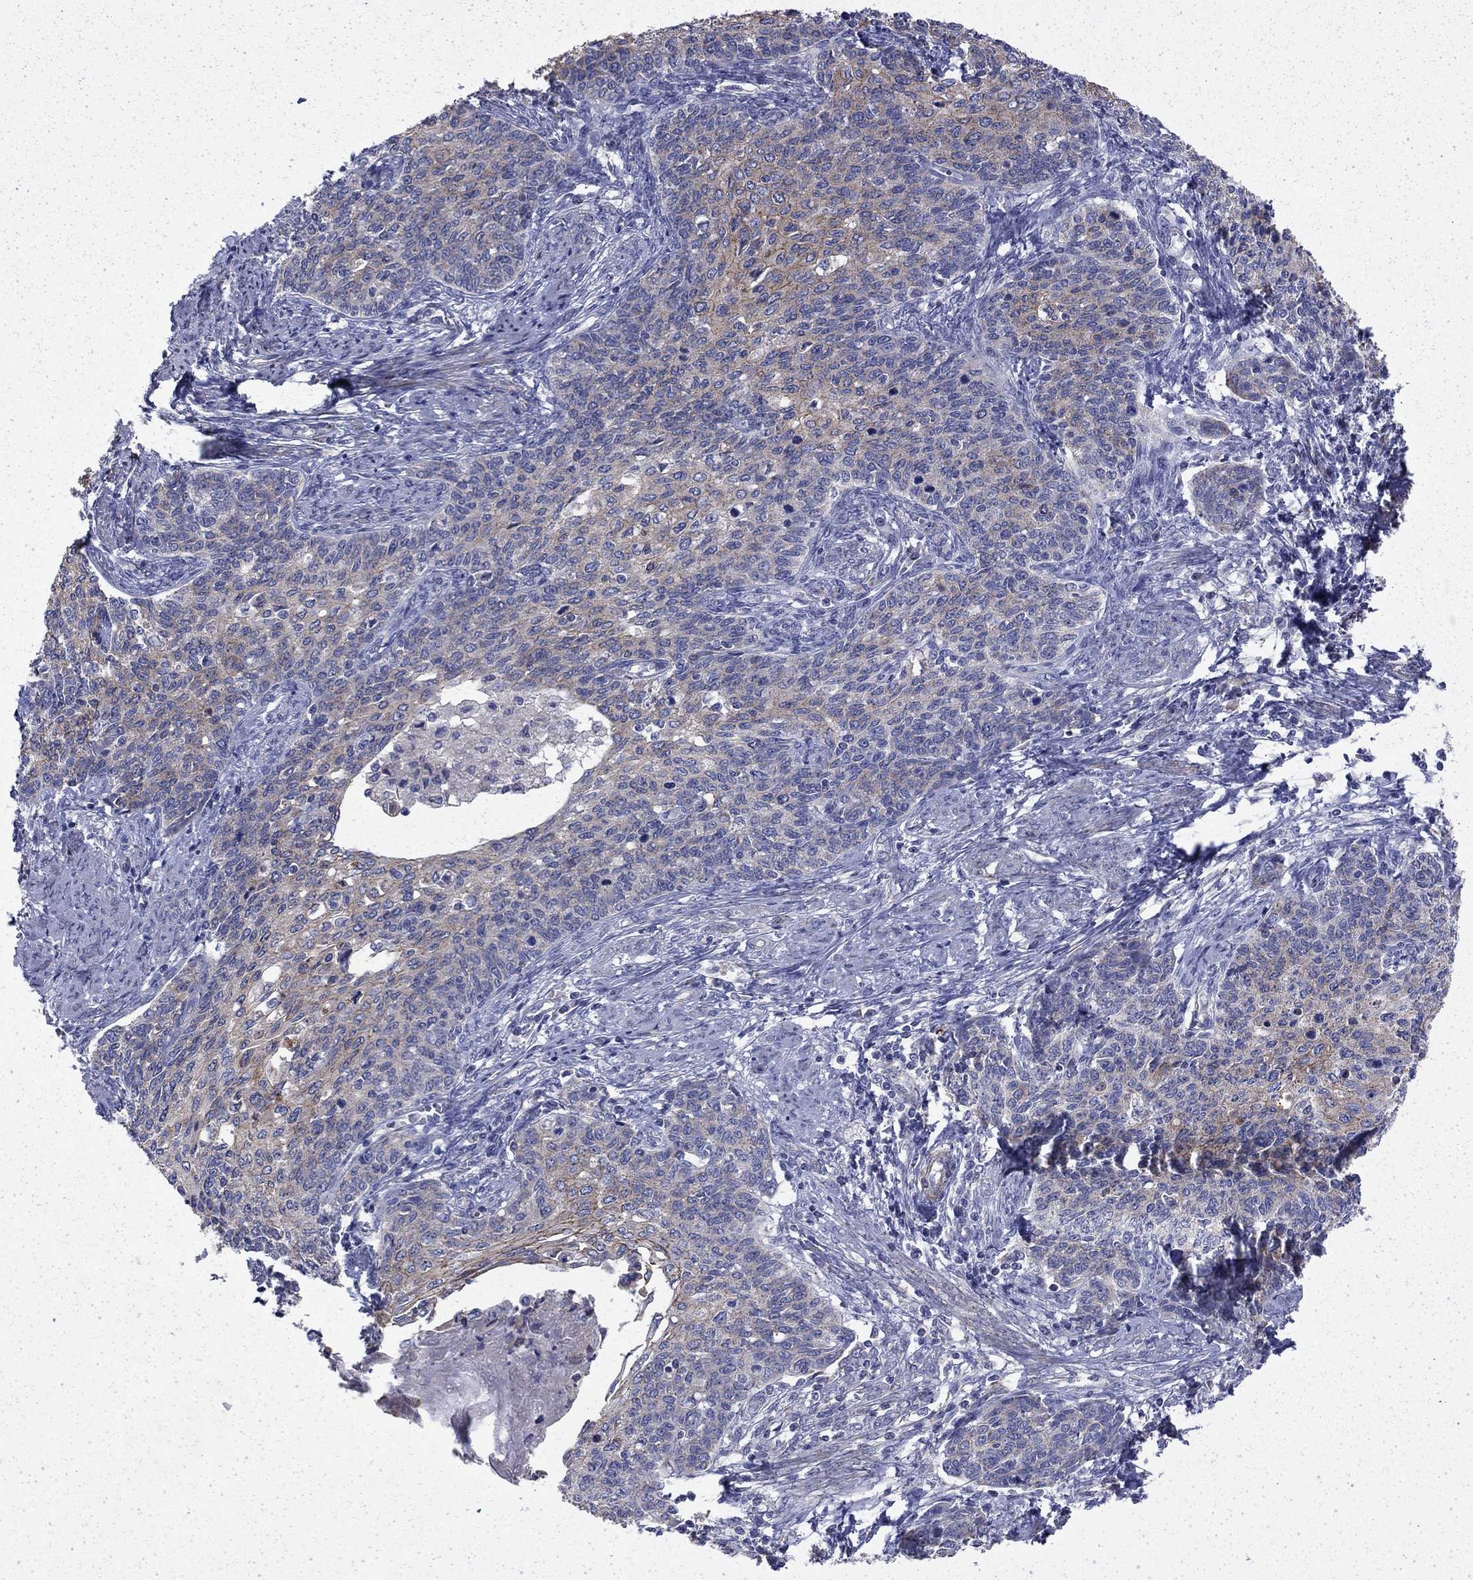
{"staining": {"intensity": "strong", "quantity": "<25%", "location": "cytoplasmic/membranous"}, "tissue": "cervical cancer", "cell_type": "Tumor cells", "image_type": "cancer", "snomed": [{"axis": "morphology", "description": "Normal tissue, NOS"}, {"axis": "morphology", "description": "Squamous cell carcinoma, NOS"}, {"axis": "topography", "description": "Cervix"}], "caption": "Cervical squamous cell carcinoma stained with immunohistochemistry (IHC) displays strong cytoplasmic/membranous expression in approximately <25% of tumor cells. The protein is stained brown, and the nuclei are stained in blue (DAB IHC with brightfield microscopy, high magnification).", "gene": "DTNA", "patient": {"sex": "female", "age": 39}}